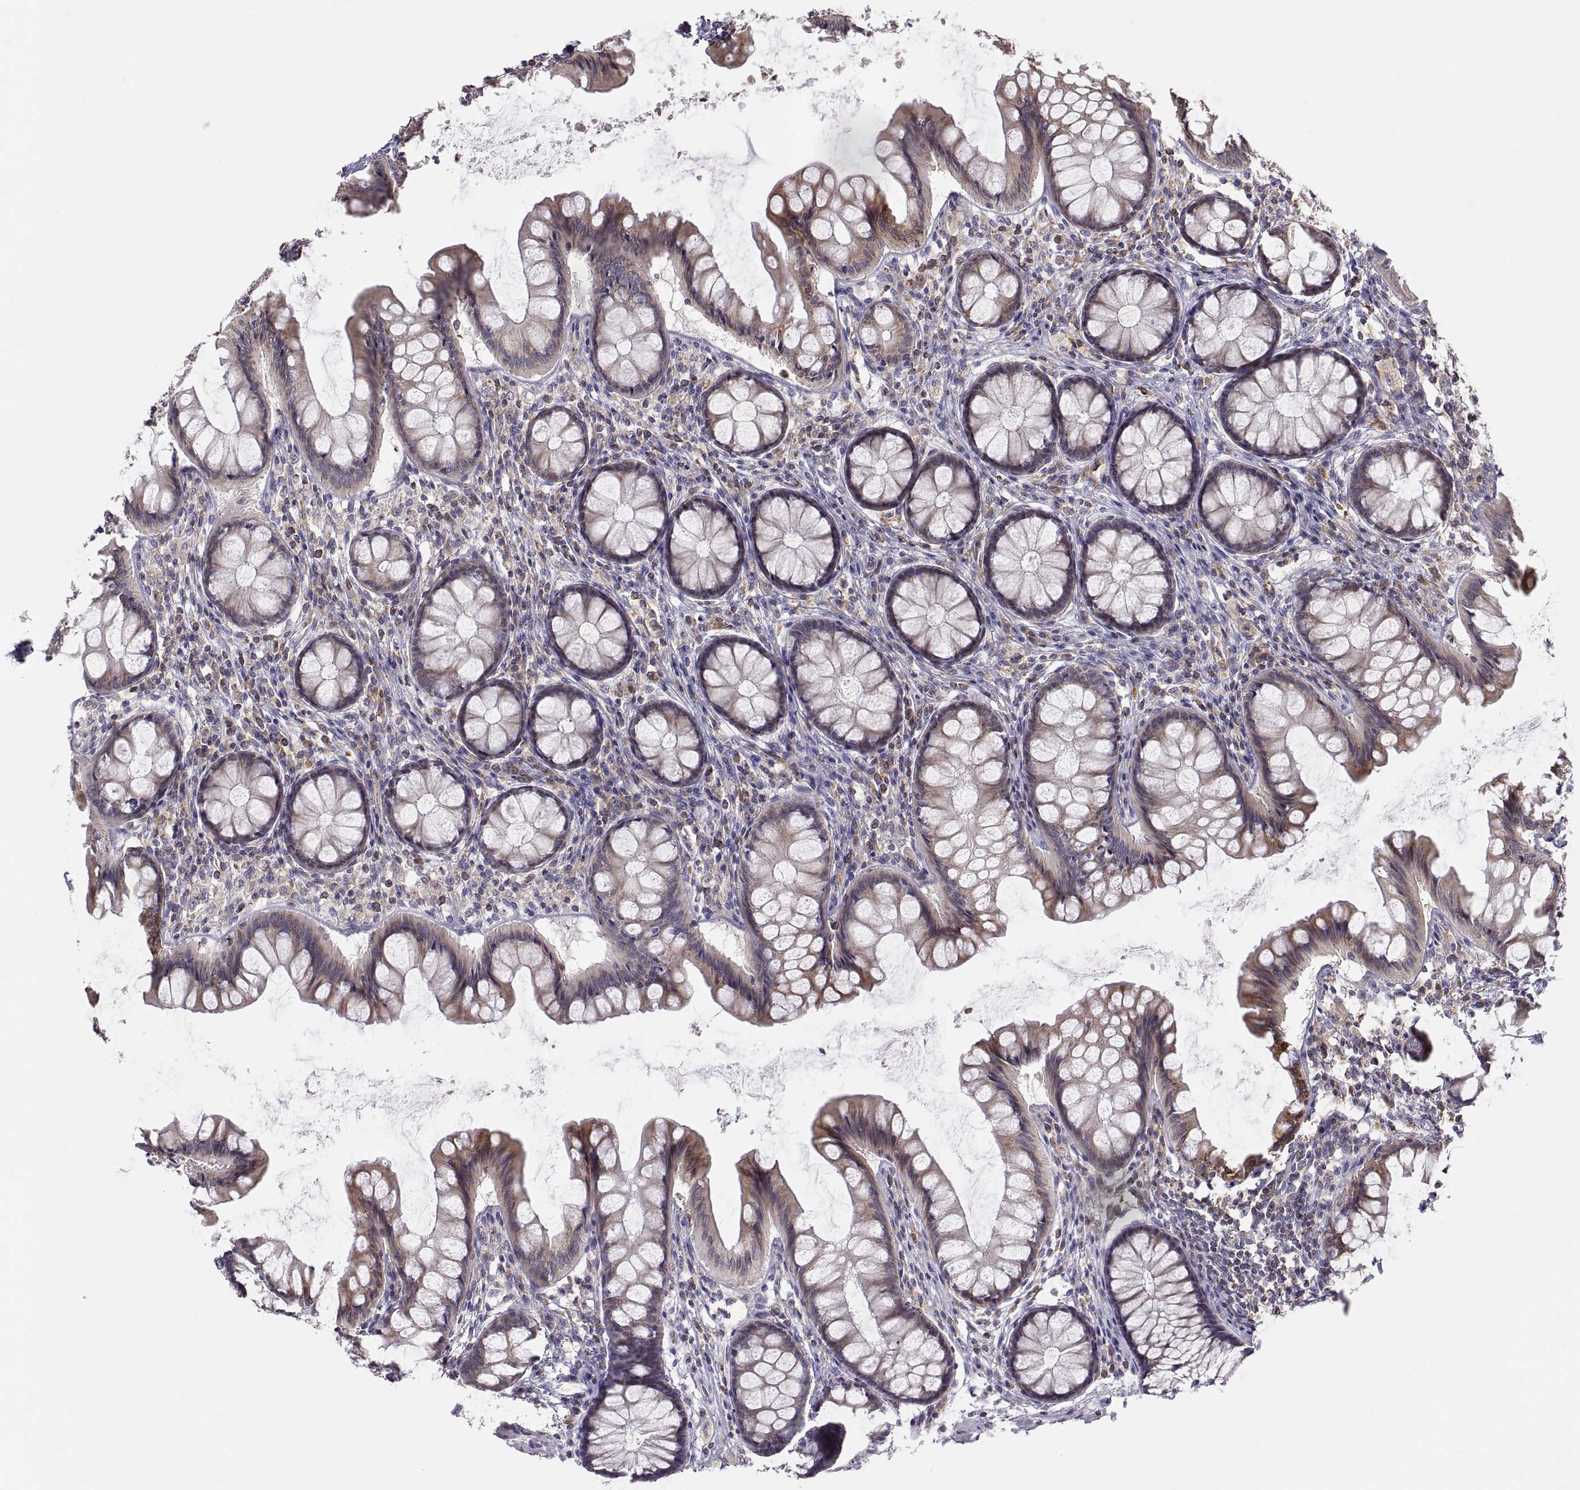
{"staining": {"intensity": "negative", "quantity": "none", "location": "none"}, "tissue": "colon", "cell_type": "Endothelial cells", "image_type": "normal", "snomed": [{"axis": "morphology", "description": "Normal tissue, NOS"}, {"axis": "topography", "description": "Colon"}], "caption": "IHC histopathology image of benign colon stained for a protein (brown), which demonstrates no expression in endothelial cells.", "gene": "ERO1A", "patient": {"sex": "female", "age": 65}}